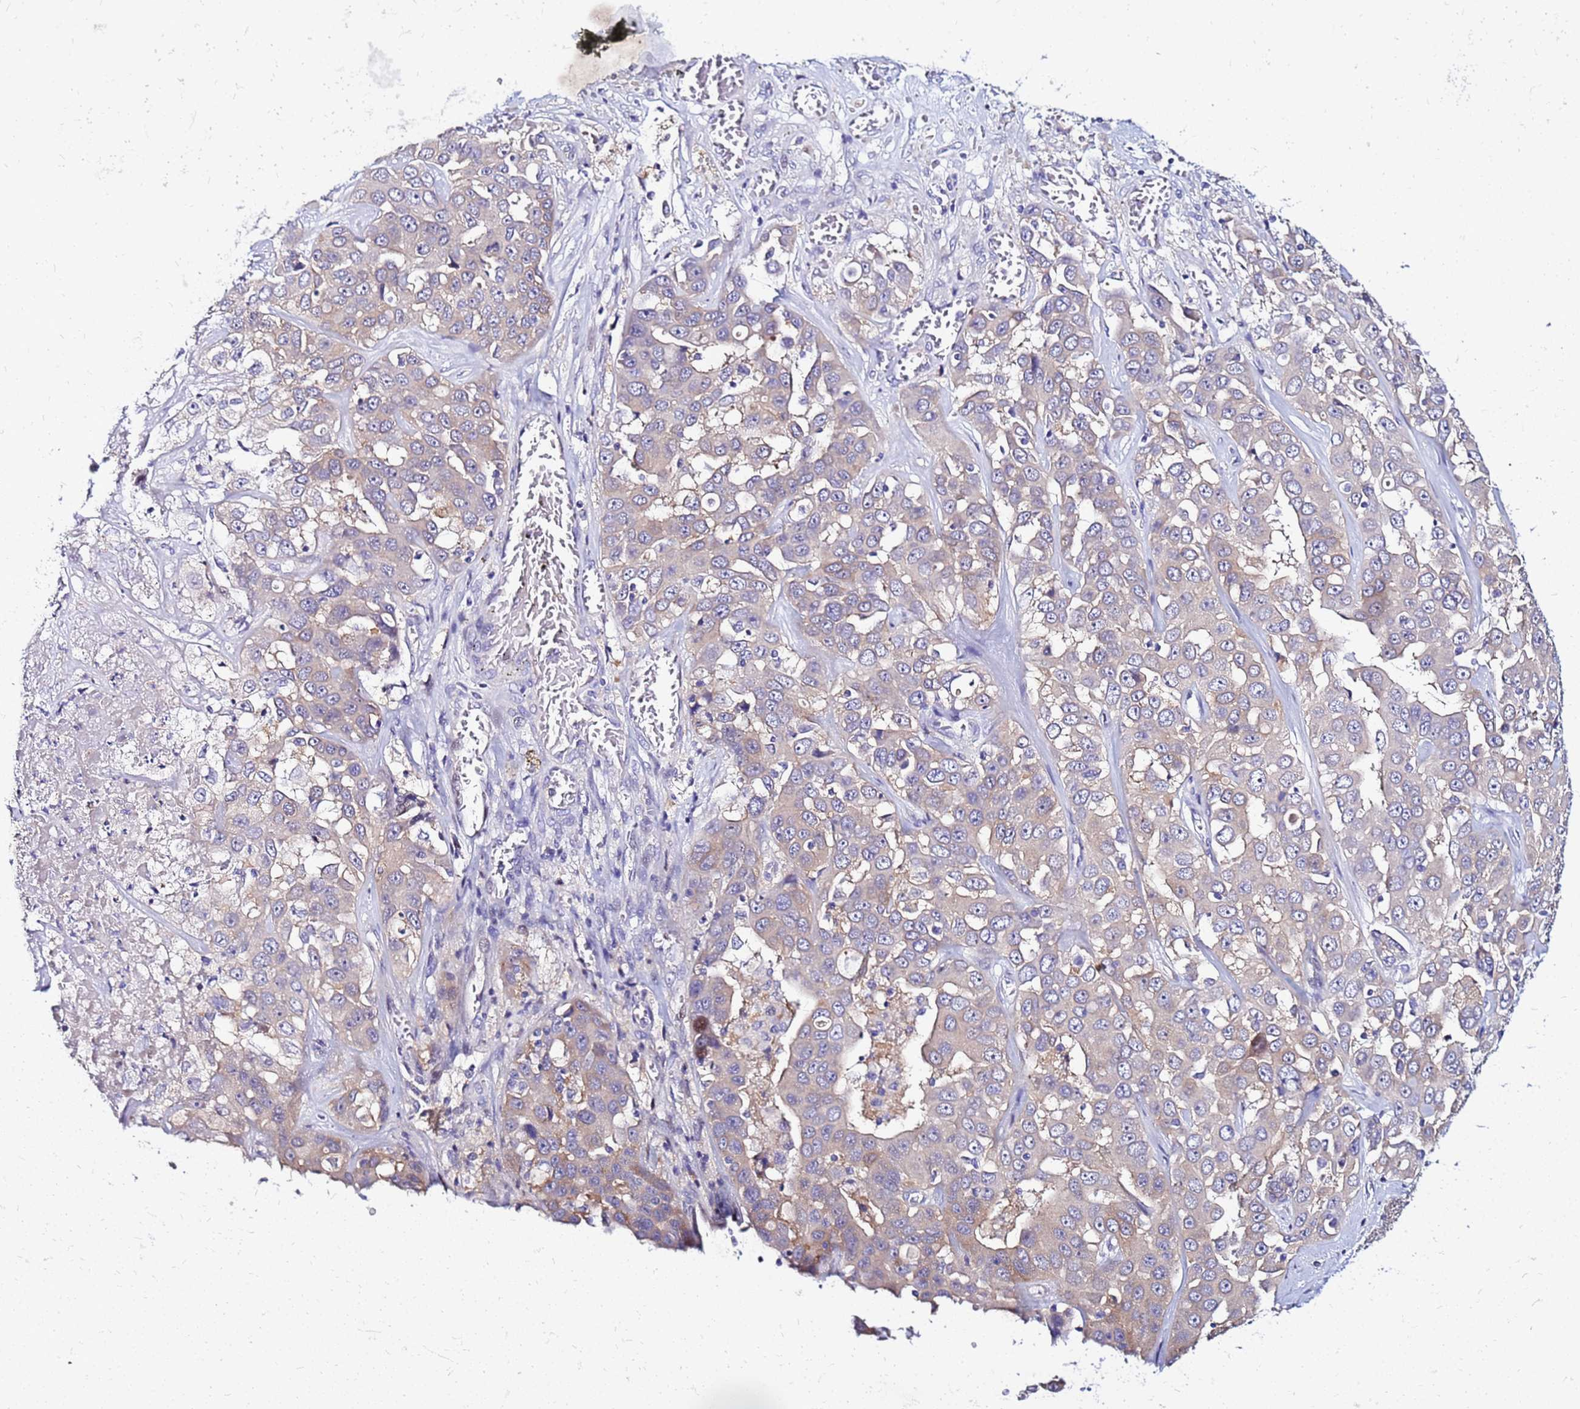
{"staining": {"intensity": "weak", "quantity": "<25%", "location": "cytoplasmic/membranous"}, "tissue": "liver cancer", "cell_type": "Tumor cells", "image_type": "cancer", "snomed": [{"axis": "morphology", "description": "Cholangiocarcinoma"}, {"axis": "topography", "description": "Liver"}], "caption": "The histopathology image displays no staining of tumor cells in liver cancer.", "gene": "ARHGEF5", "patient": {"sex": "female", "age": 52}}